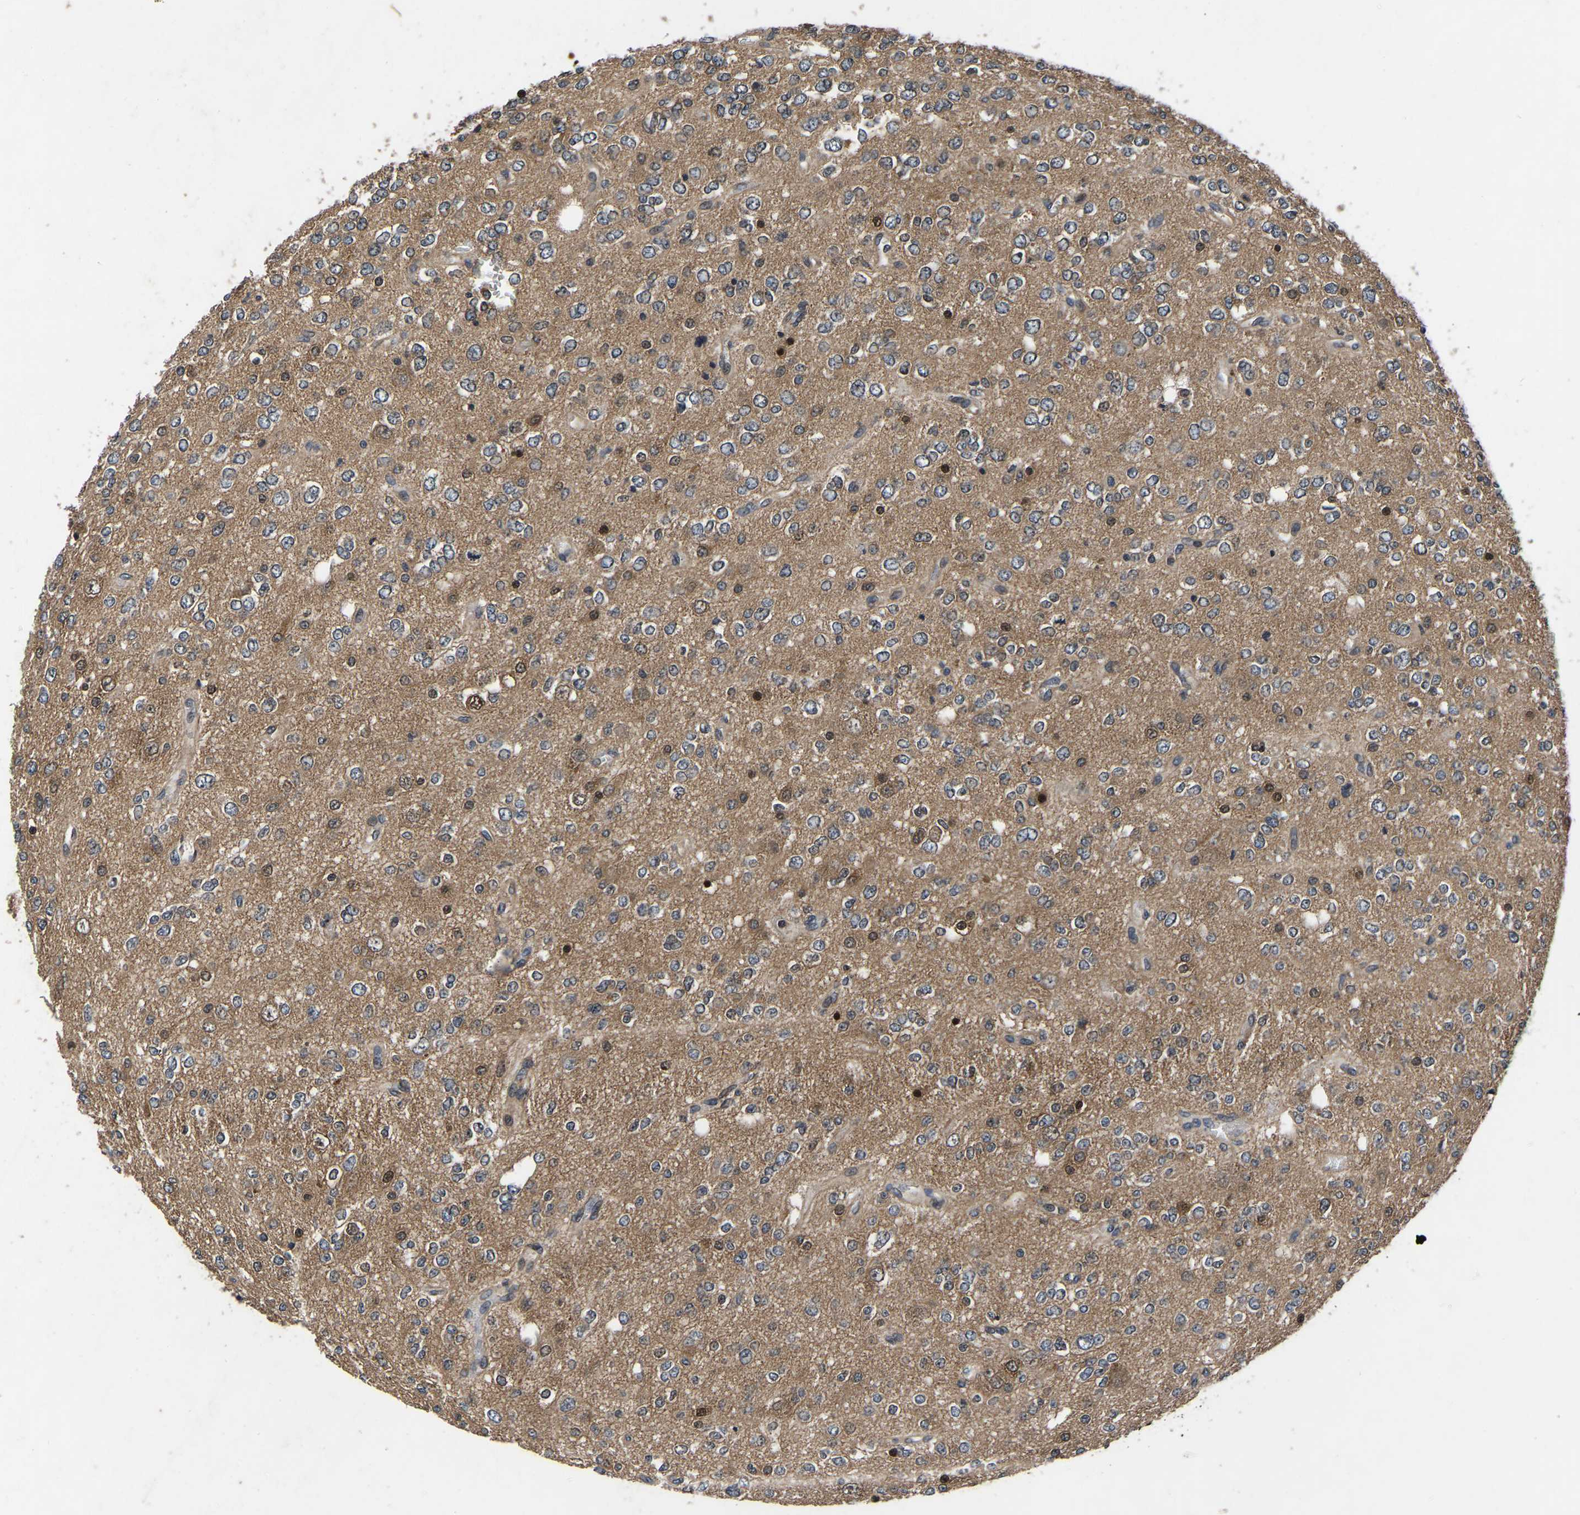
{"staining": {"intensity": "moderate", "quantity": "25%-75%", "location": "cytoplasmic/membranous"}, "tissue": "glioma", "cell_type": "Tumor cells", "image_type": "cancer", "snomed": [{"axis": "morphology", "description": "Glioma, malignant, Low grade"}, {"axis": "topography", "description": "Brain"}], "caption": "Protein staining of glioma tissue exhibits moderate cytoplasmic/membranous positivity in approximately 25%-75% of tumor cells. (Stains: DAB in brown, nuclei in blue, Microscopy: brightfield microscopy at high magnification).", "gene": "FGD5", "patient": {"sex": "male", "age": 38}}